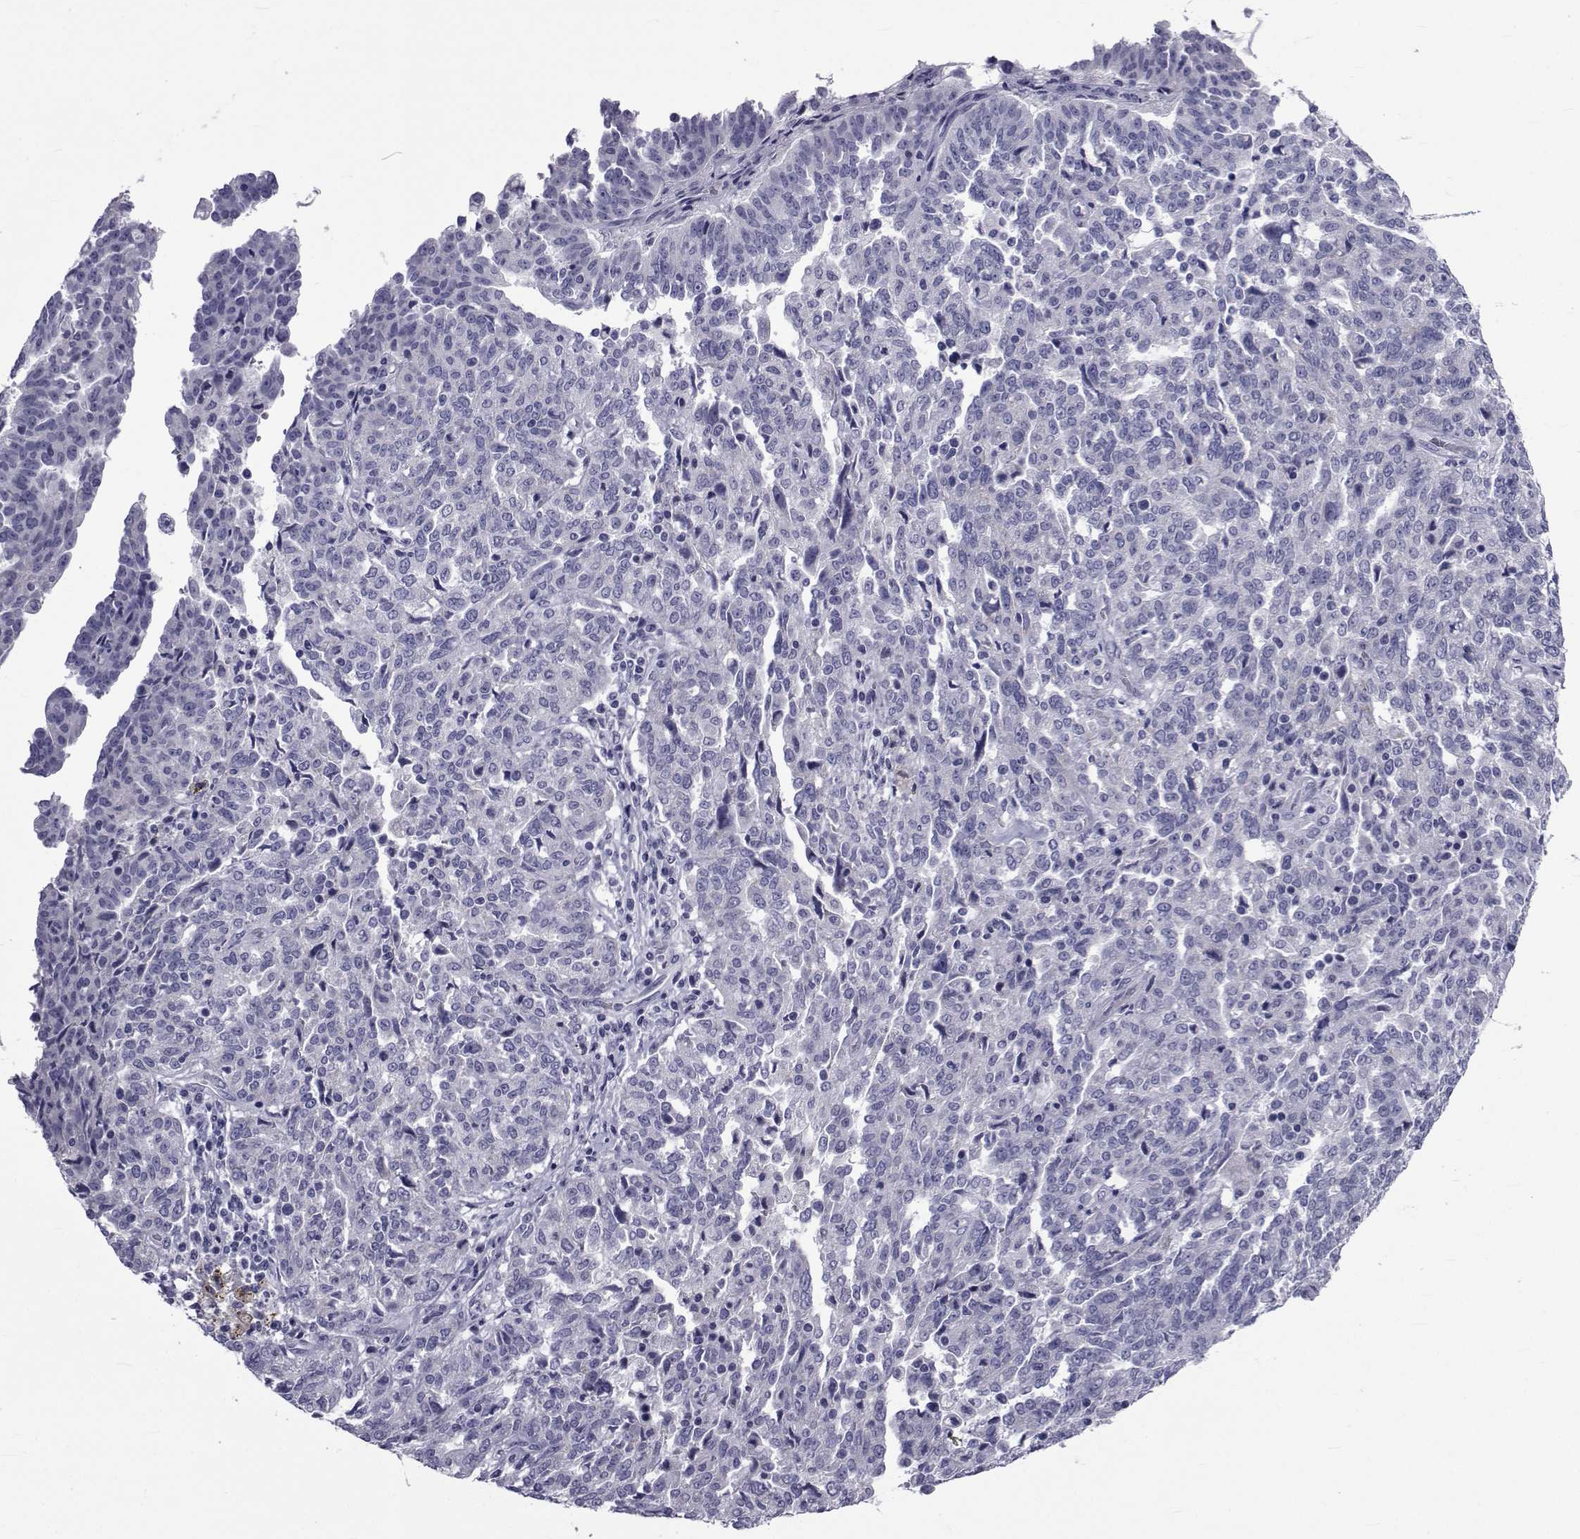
{"staining": {"intensity": "negative", "quantity": "none", "location": "none"}, "tissue": "ovarian cancer", "cell_type": "Tumor cells", "image_type": "cancer", "snomed": [{"axis": "morphology", "description": "Cystadenocarcinoma, serous, NOS"}, {"axis": "topography", "description": "Ovary"}], "caption": "A micrograph of ovarian serous cystadenocarcinoma stained for a protein displays no brown staining in tumor cells. (Stains: DAB (3,3'-diaminobenzidine) IHC with hematoxylin counter stain, Microscopy: brightfield microscopy at high magnification).", "gene": "GKAP1", "patient": {"sex": "female", "age": 67}}